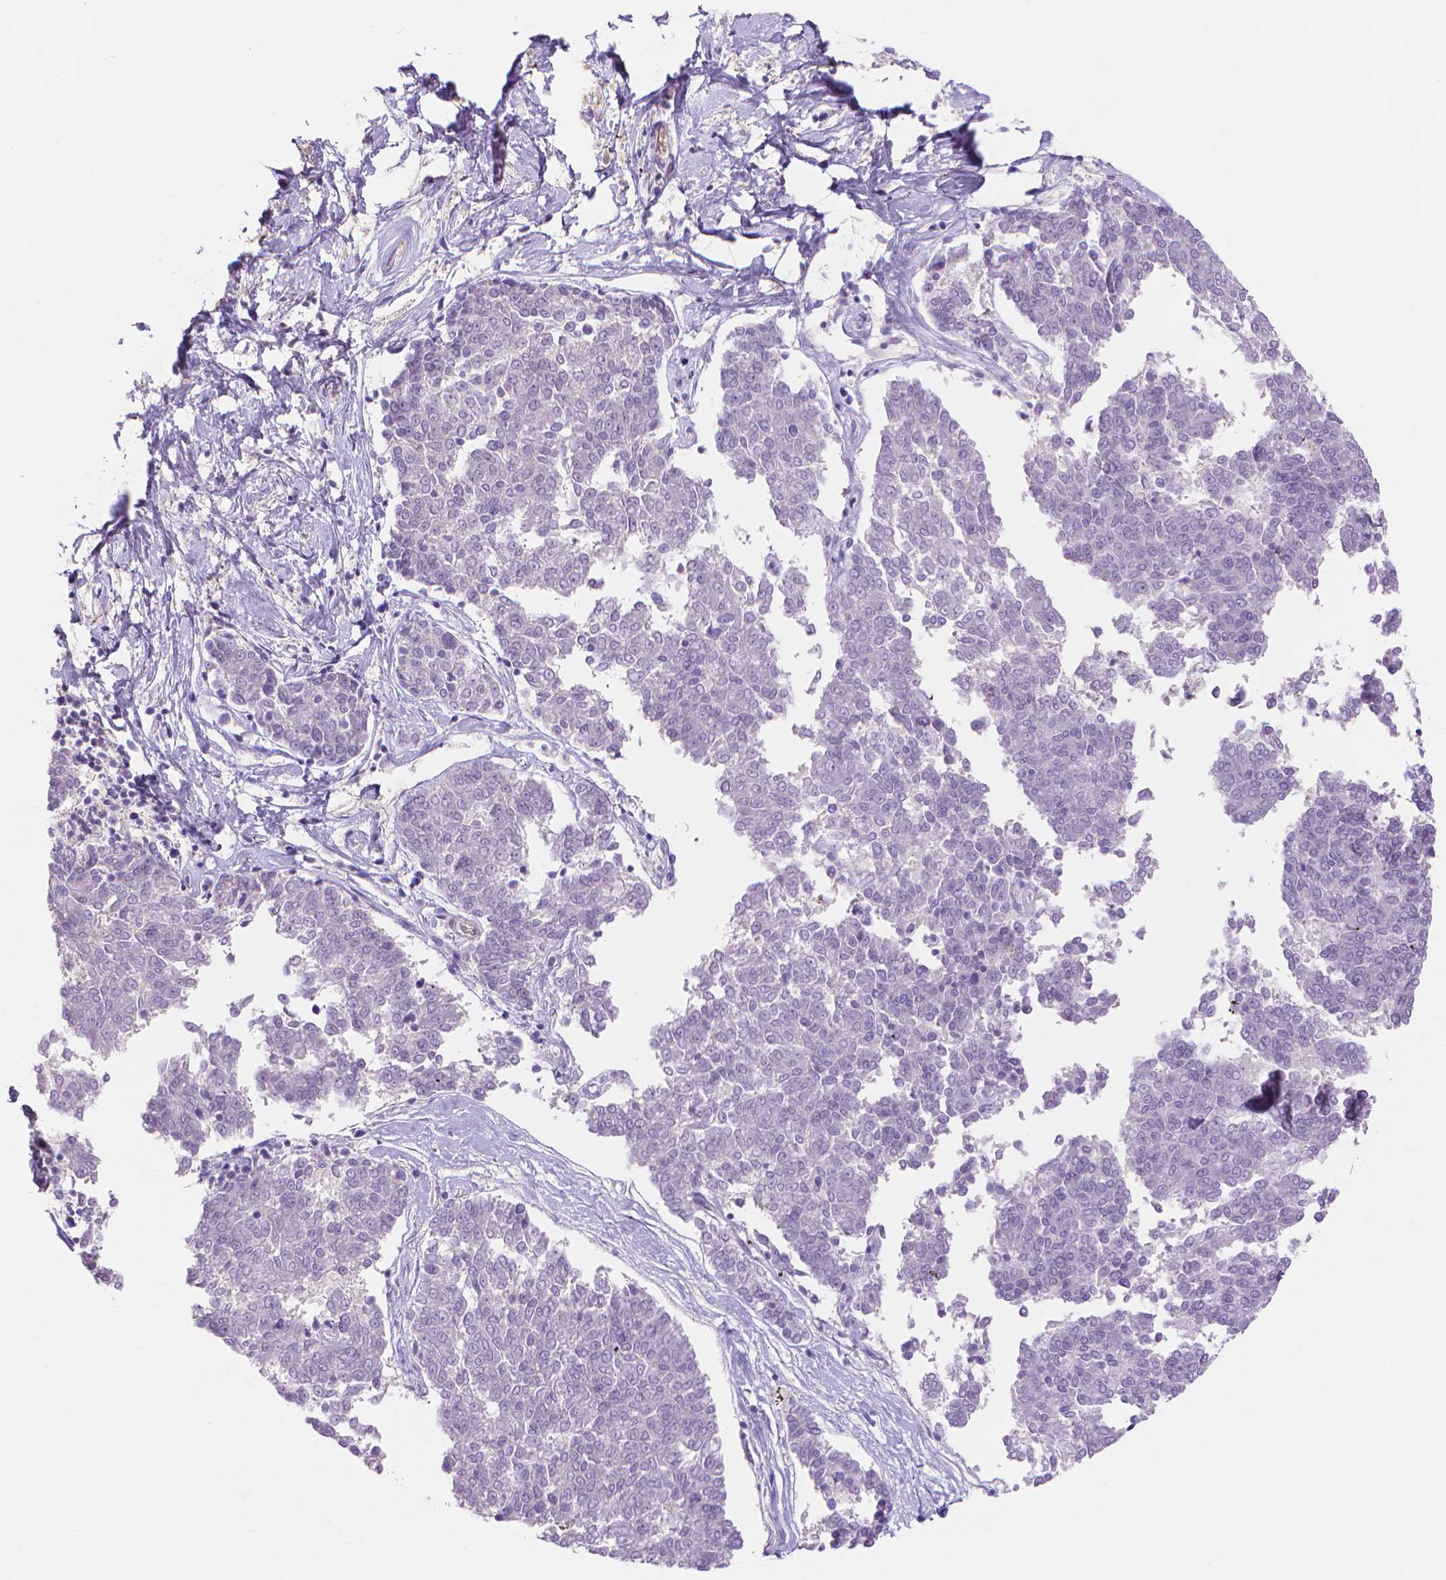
{"staining": {"intensity": "negative", "quantity": "none", "location": "none"}, "tissue": "melanoma", "cell_type": "Tumor cells", "image_type": "cancer", "snomed": [{"axis": "morphology", "description": "Malignant melanoma, NOS"}, {"axis": "topography", "description": "Skin"}], "caption": "A high-resolution histopathology image shows IHC staining of melanoma, which shows no significant expression in tumor cells.", "gene": "MBLAC1", "patient": {"sex": "female", "age": 72}}